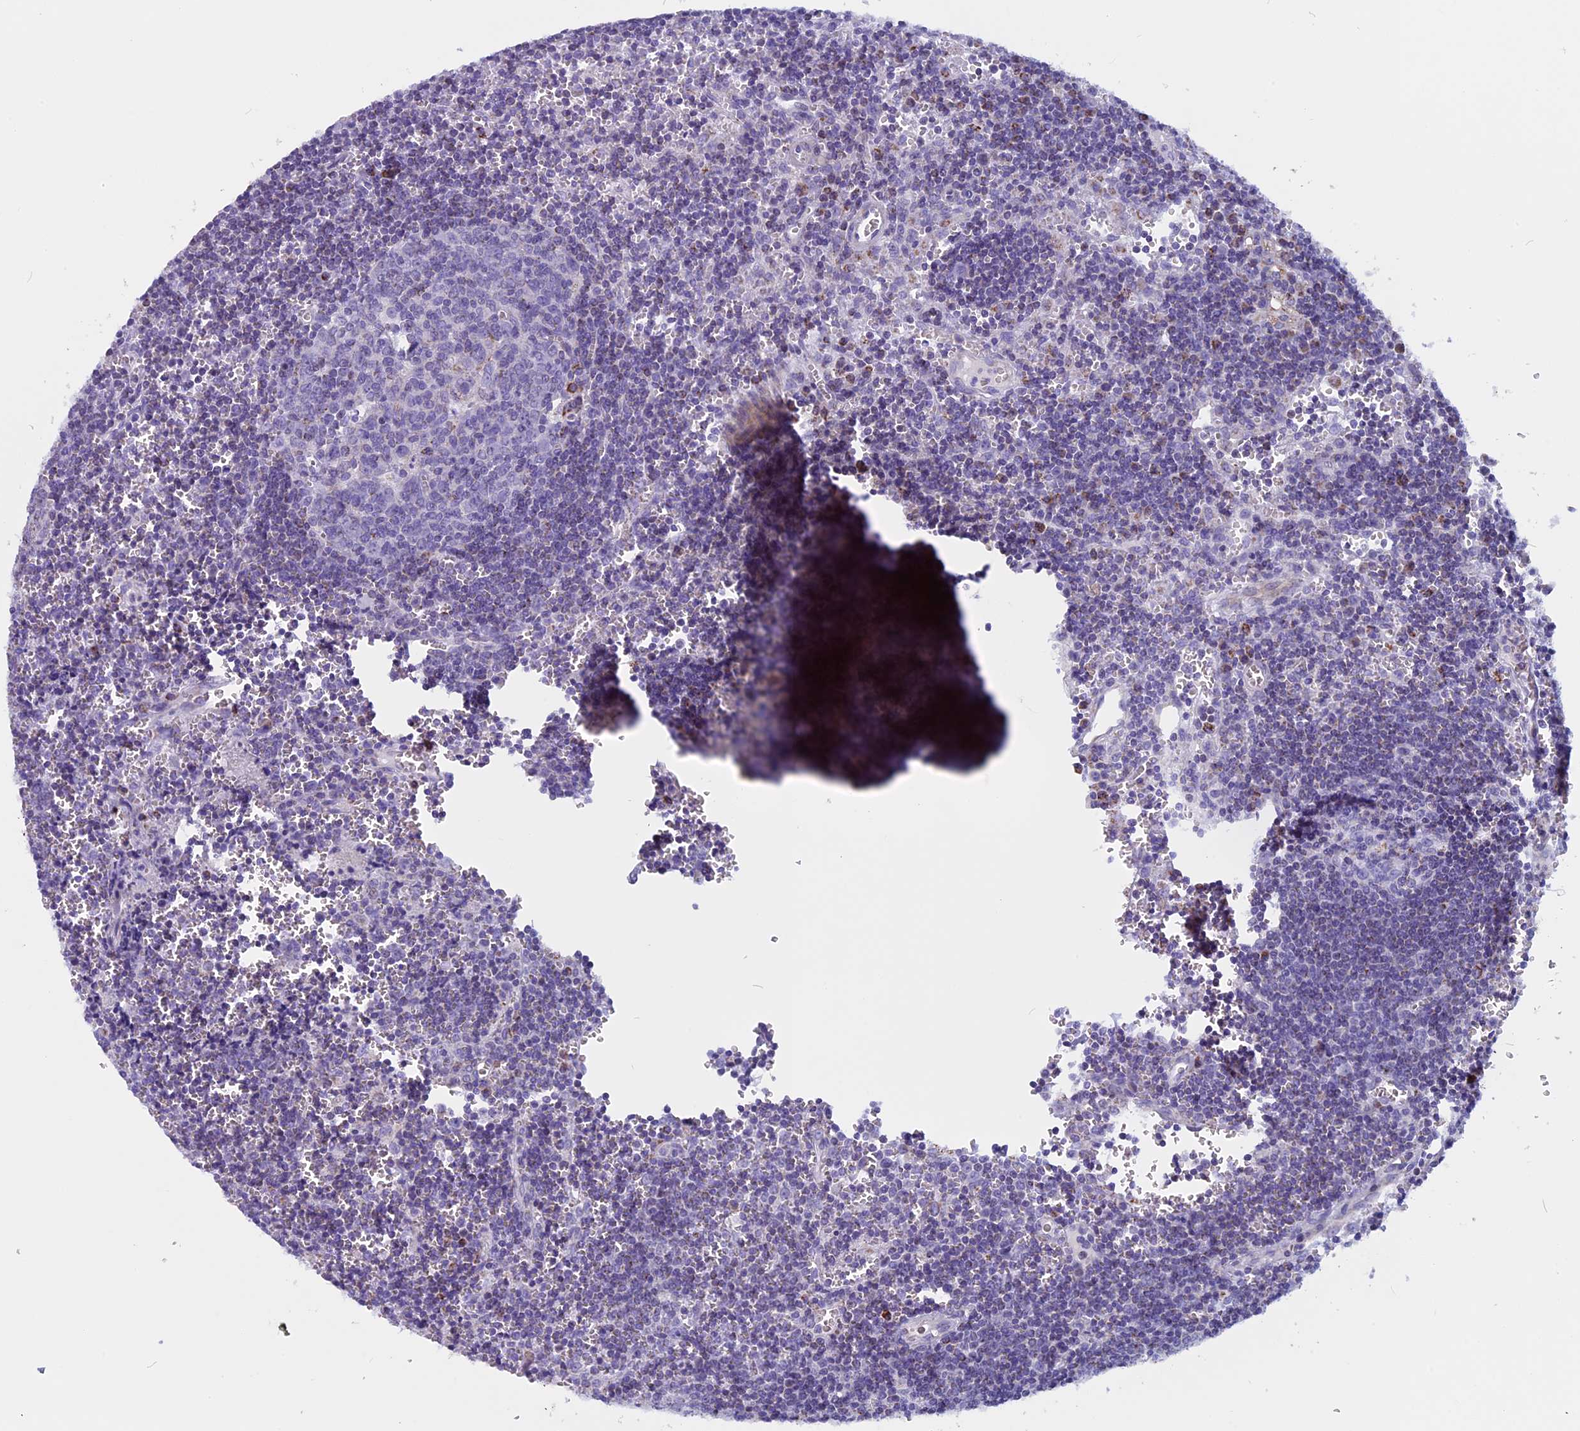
{"staining": {"intensity": "negative", "quantity": "none", "location": "none"}, "tissue": "lymph node", "cell_type": "Germinal center cells", "image_type": "normal", "snomed": [{"axis": "morphology", "description": "Normal tissue, NOS"}, {"axis": "topography", "description": "Lymph node"}], "caption": "This is an immunohistochemistry histopathology image of benign human lymph node. There is no staining in germinal center cells.", "gene": "ZNF563", "patient": {"sex": "female", "age": 73}}